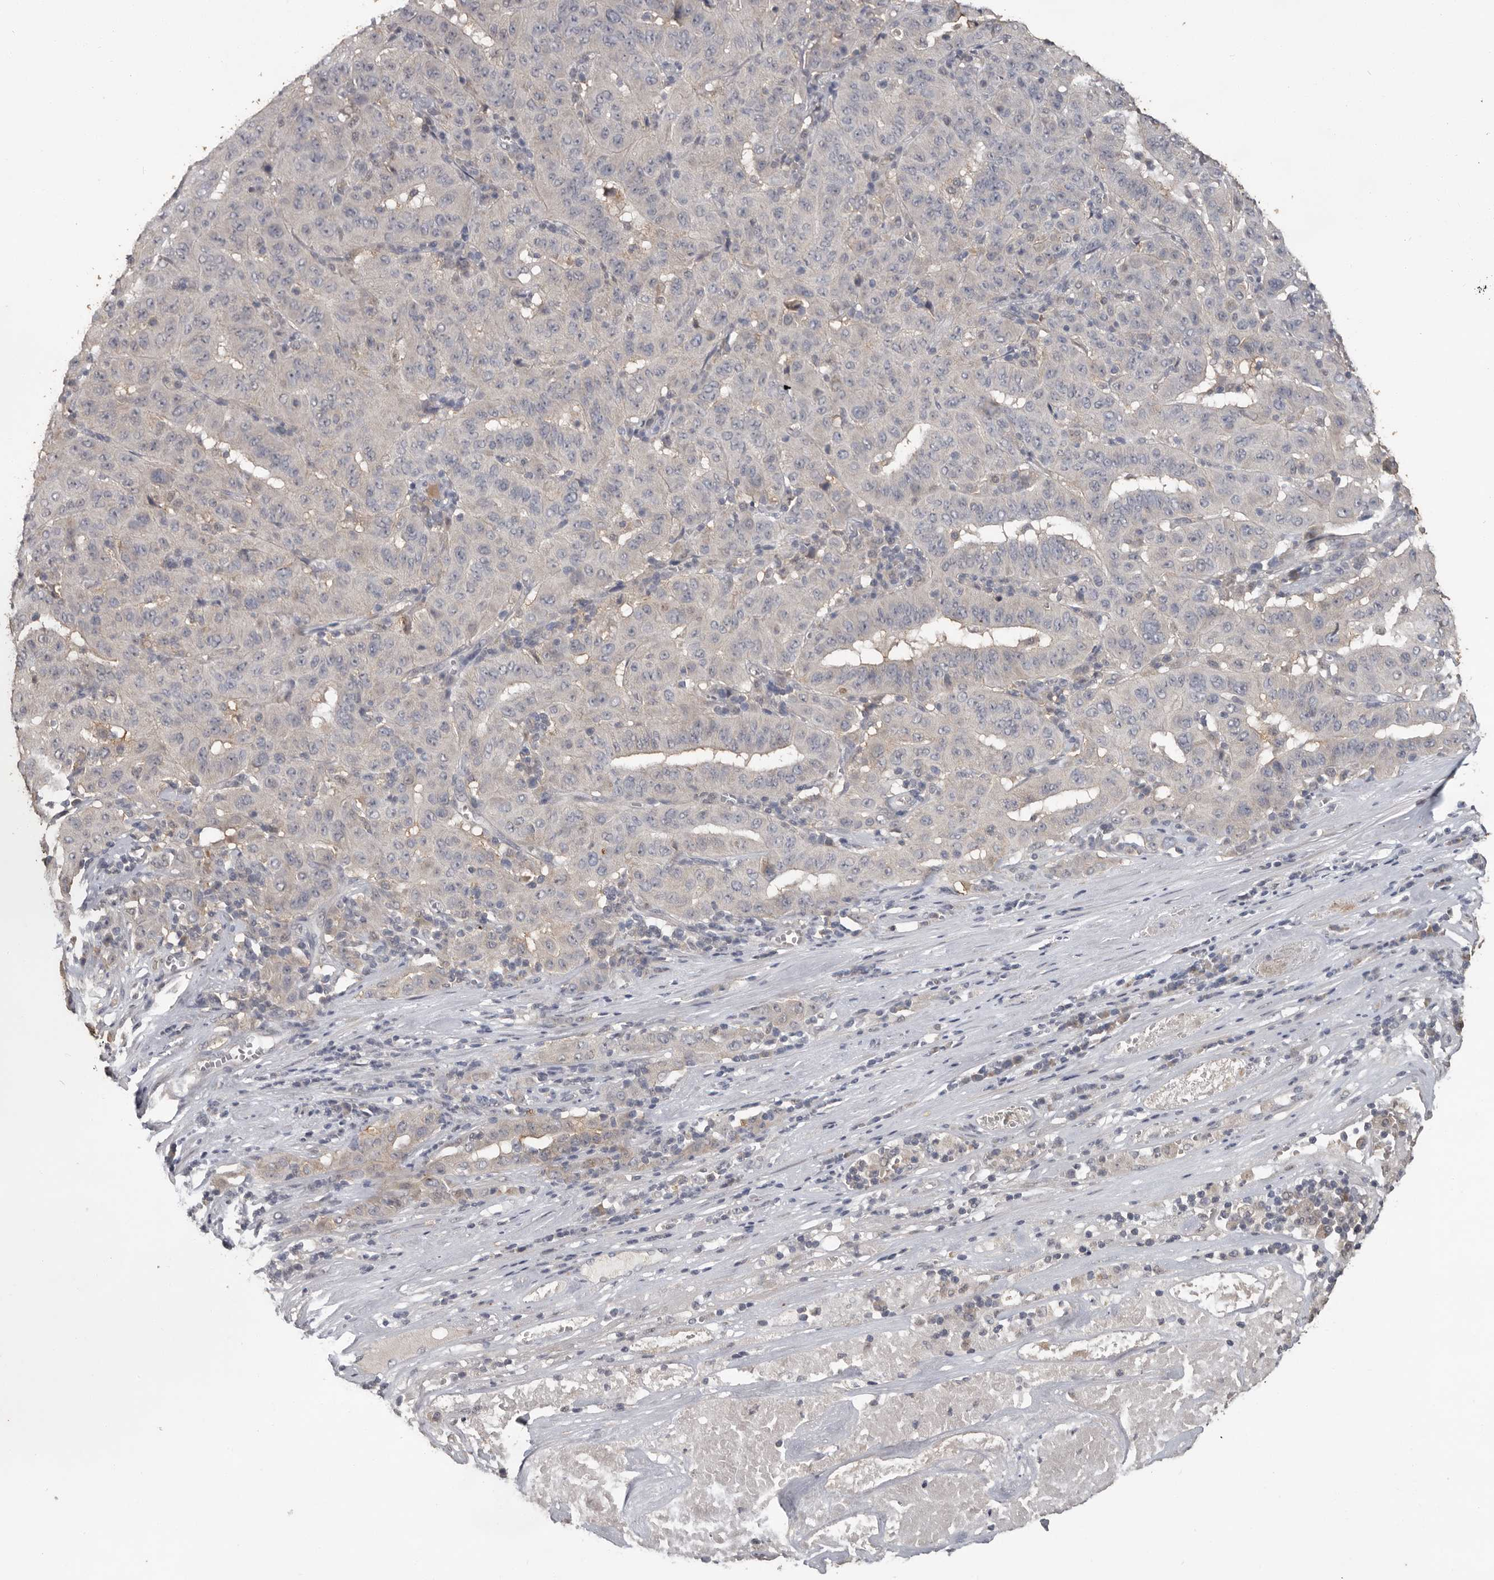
{"staining": {"intensity": "negative", "quantity": "none", "location": "none"}, "tissue": "pancreatic cancer", "cell_type": "Tumor cells", "image_type": "cancer", "snomed": [{"axis": "morphology", "description": "Adenocarcinoma, NOS"}, {"axis": "topography", "description": "Pancreas"}], "caption": "A photomicrograph of human pancreatic cancer is negative for staining in tumor cells.", "gene": "MTF1", "patient": {"sex": "male", "age": 63}}